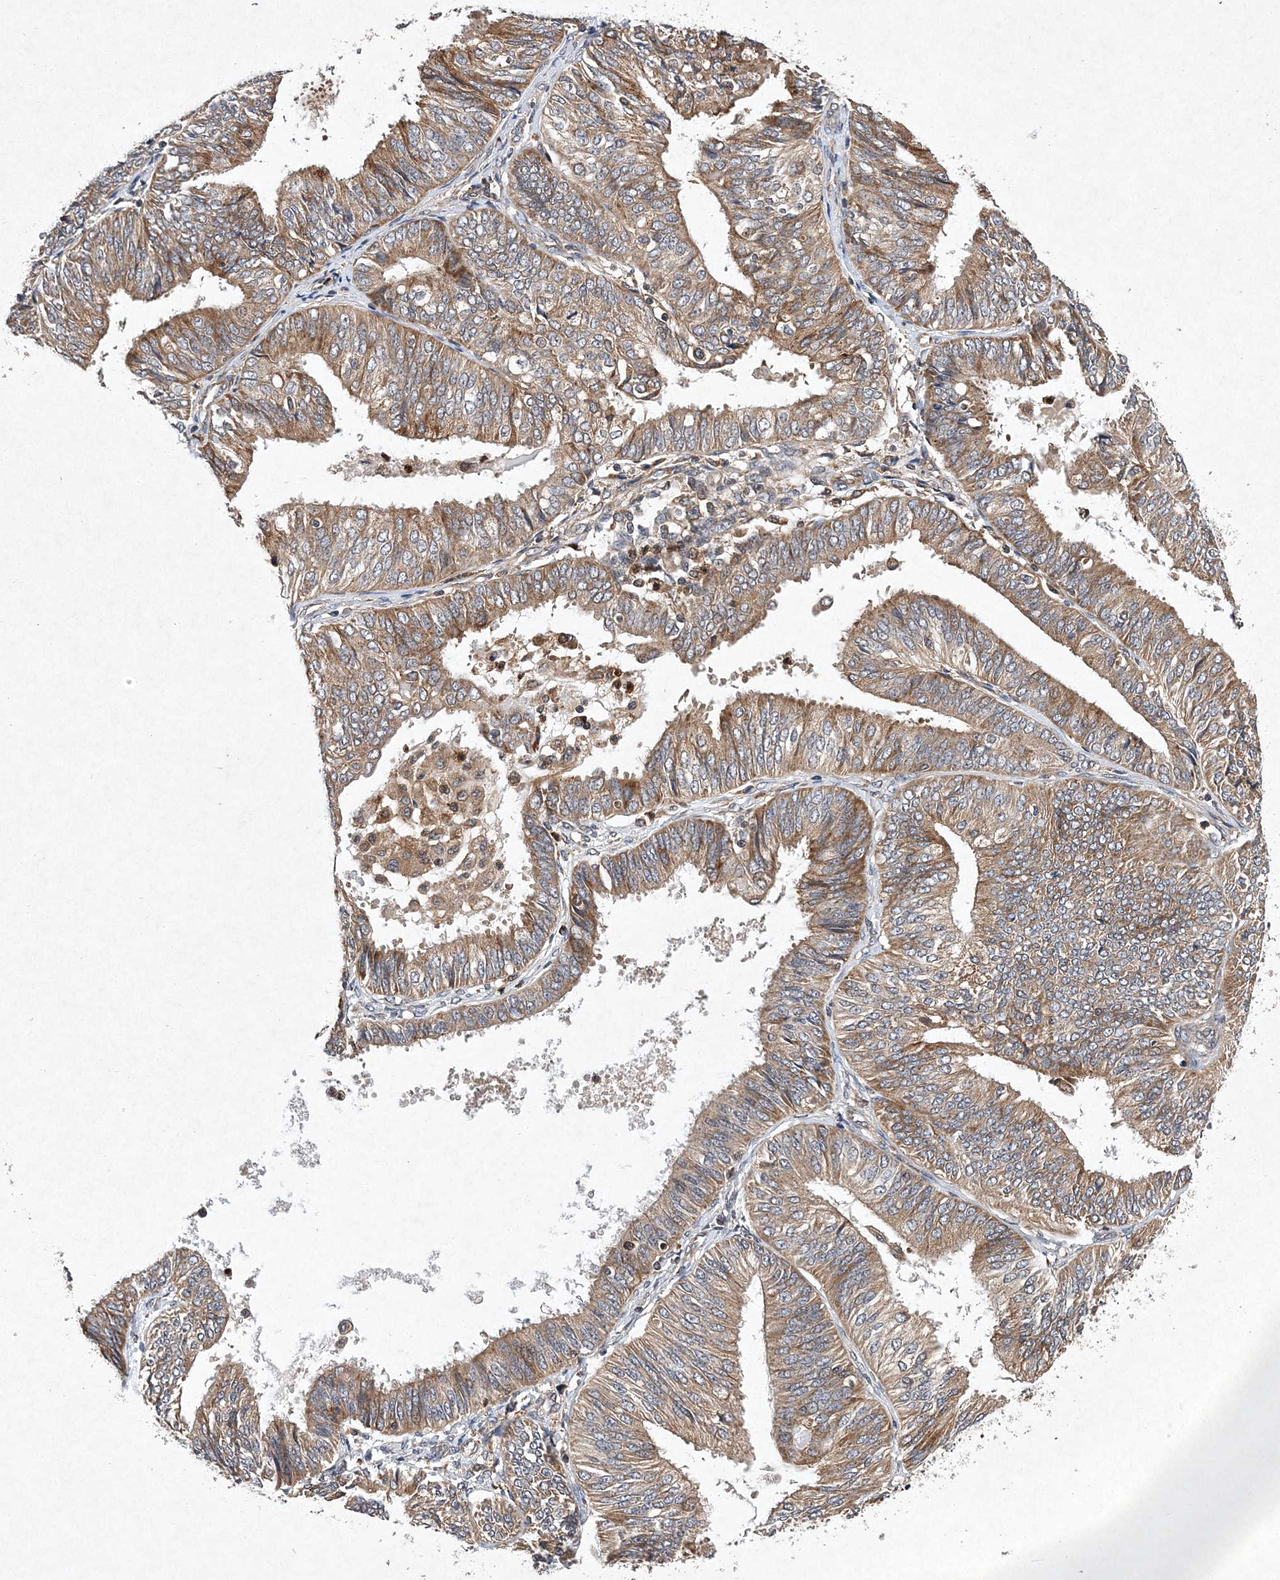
{"staining": {"intensity": "moderate", "quantity": ">75%", "location": "cytoplasmic/membranous"}, "tissue": "endometrial cancer", "cell_type": "Tumor cells", "image_type": "cancer", "snomed": [{"axis": "morphology", "description": "Adenocarcinoma, NOS"}, {"axis": "topography", "description": "Endometrium"}], "caption": "Protein staining of adenocarcinoma (endometrial) tissue exhibits moderate cytoplasmic/membranous staining in about >75% of tumor cells.", "gene": "PROSER1", "patient": {"sex": "female", "age": 58}}